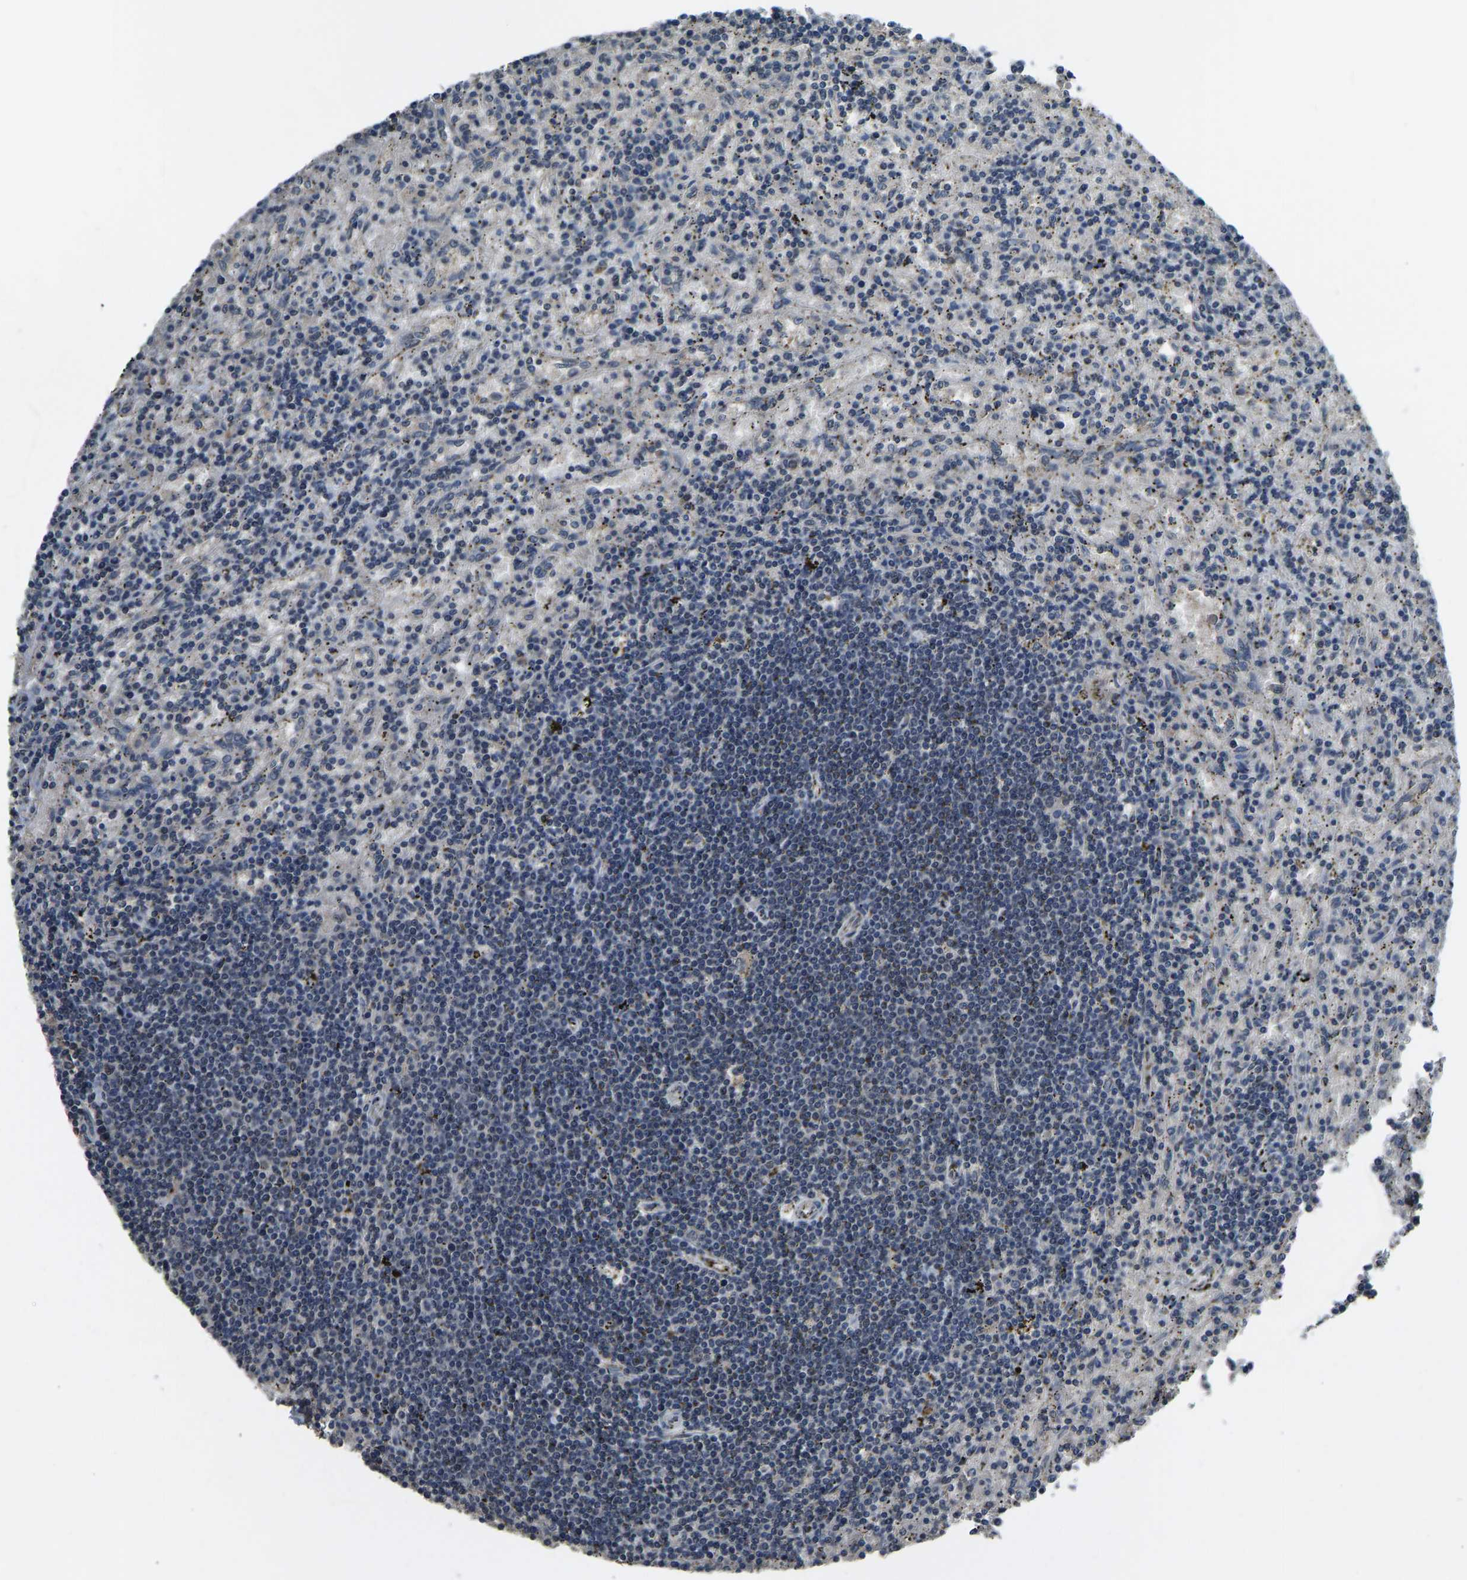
{"staining": {"intensity": "negative", "quantity": "none", "location": "none"}, "tissue": "lymphoma", "cell_type": "Tumor cells", "image_type": "cancer", "snomed": [{"axis": "morphology", "description": "Malignant lymphoma, non-Hodgkin's type, Low grade"}, {"axis": "topography", "description": "Spleen"}], "caption": "Tumor cells are negative for brown protein staining in low-grade malignant lymphoma, non-Hodgkin's type.", "gene": "TOX4", "patient": {"sex": "male", "age": 76}}